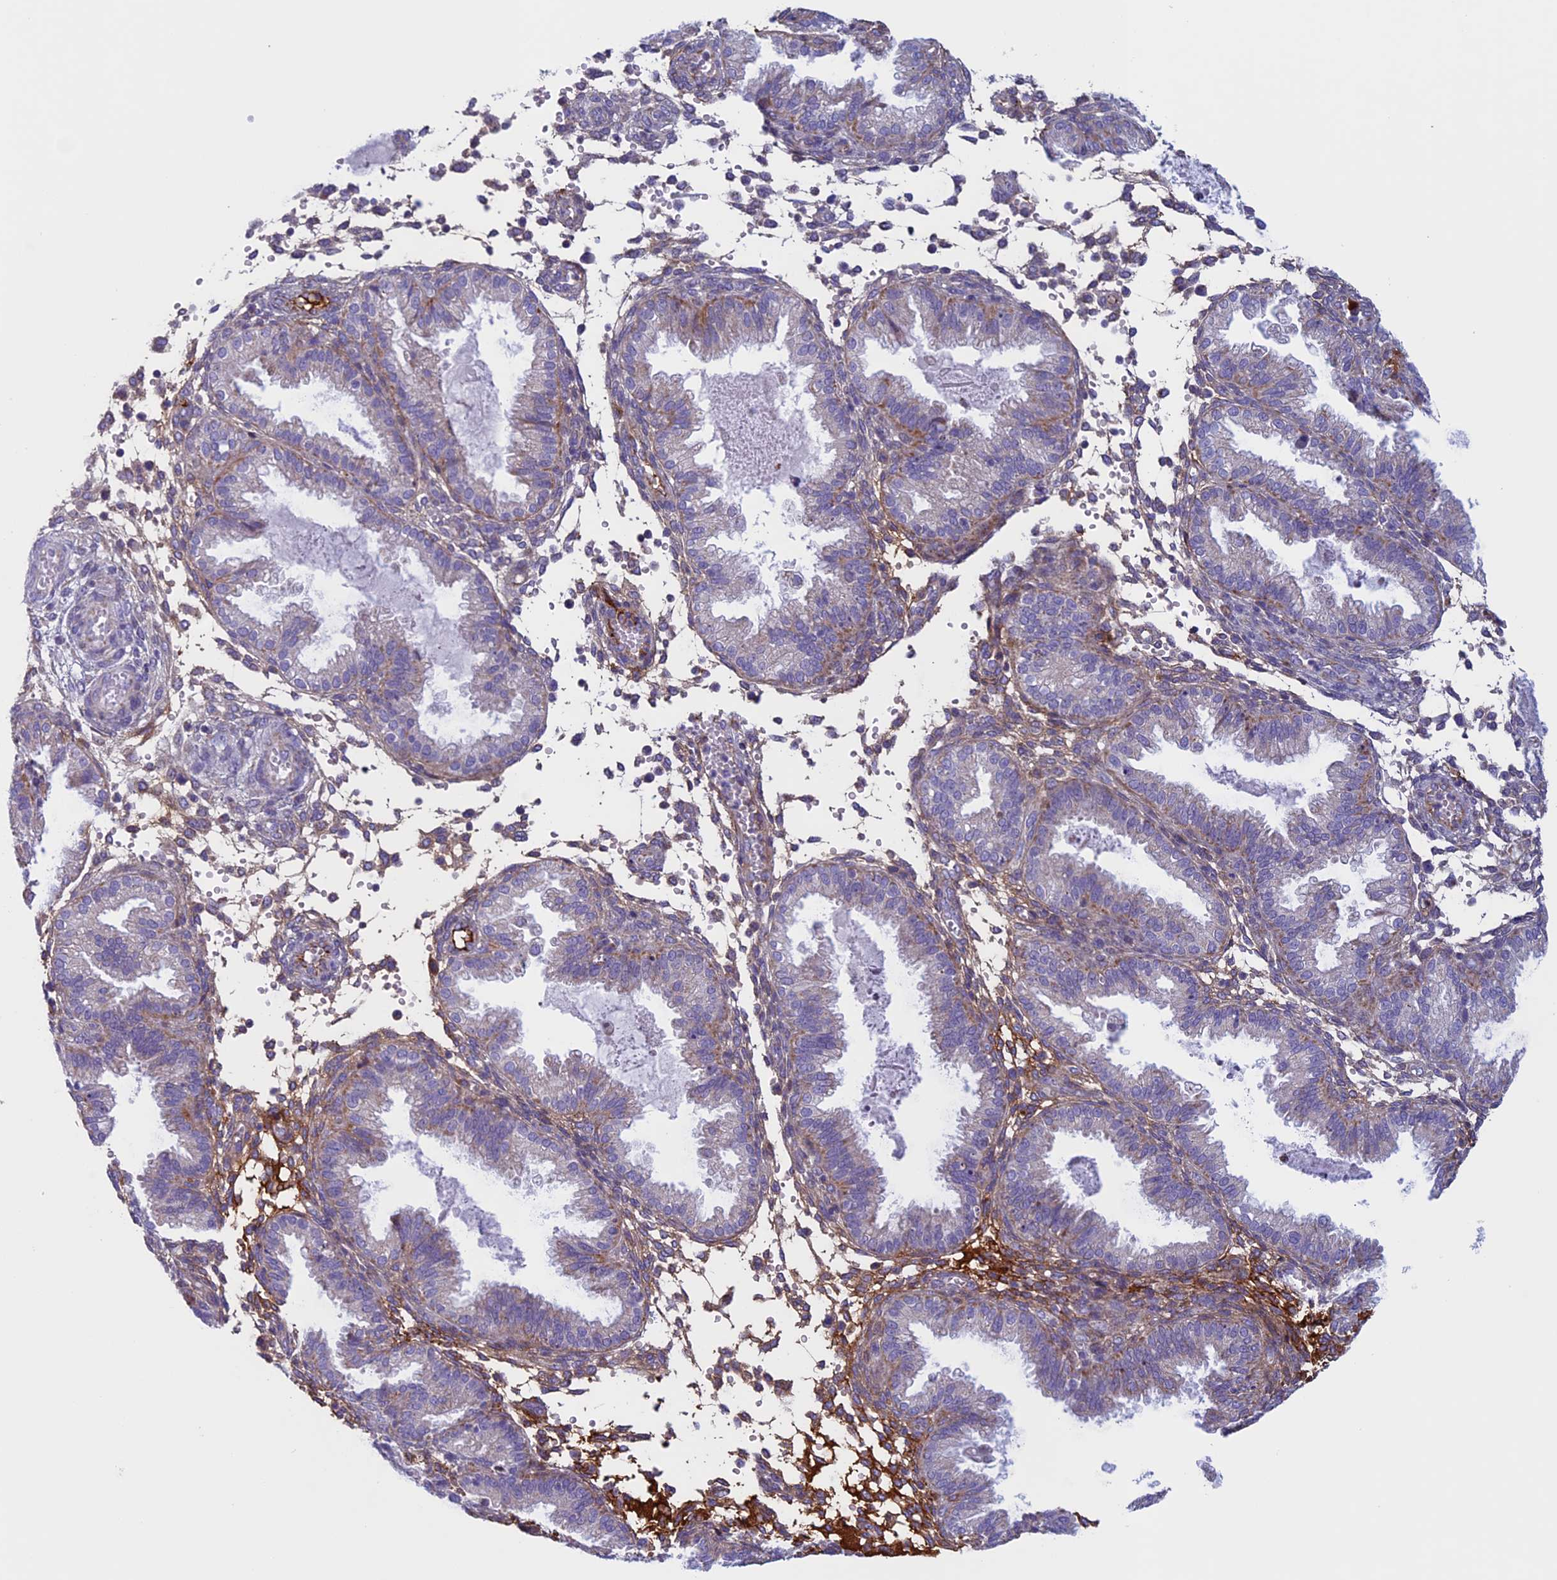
{"staining": {"intensity": "moderate", "quantity": "<25%", "location": "cytoplasmic/membranous"}, "tissue": "endometrium", "cell_type": "Cells in endometrial stroma", "image_type": "normal", "snomed": [{"axis": "morphology", "description": "Normal tissue, NOS"}, {"axis": "topography", "description": "Endometrium"}], "caption": "A low amount of moderate cytoplasmic/membranous staining is seen in approximately <25% of cells in endometrial stroma in normal endometrium. The protein of interest is shown in brown color, while the nuclei are stained blue.", "gene": "NDUFB9", "patient": {"sex": "female", "age": 33}}